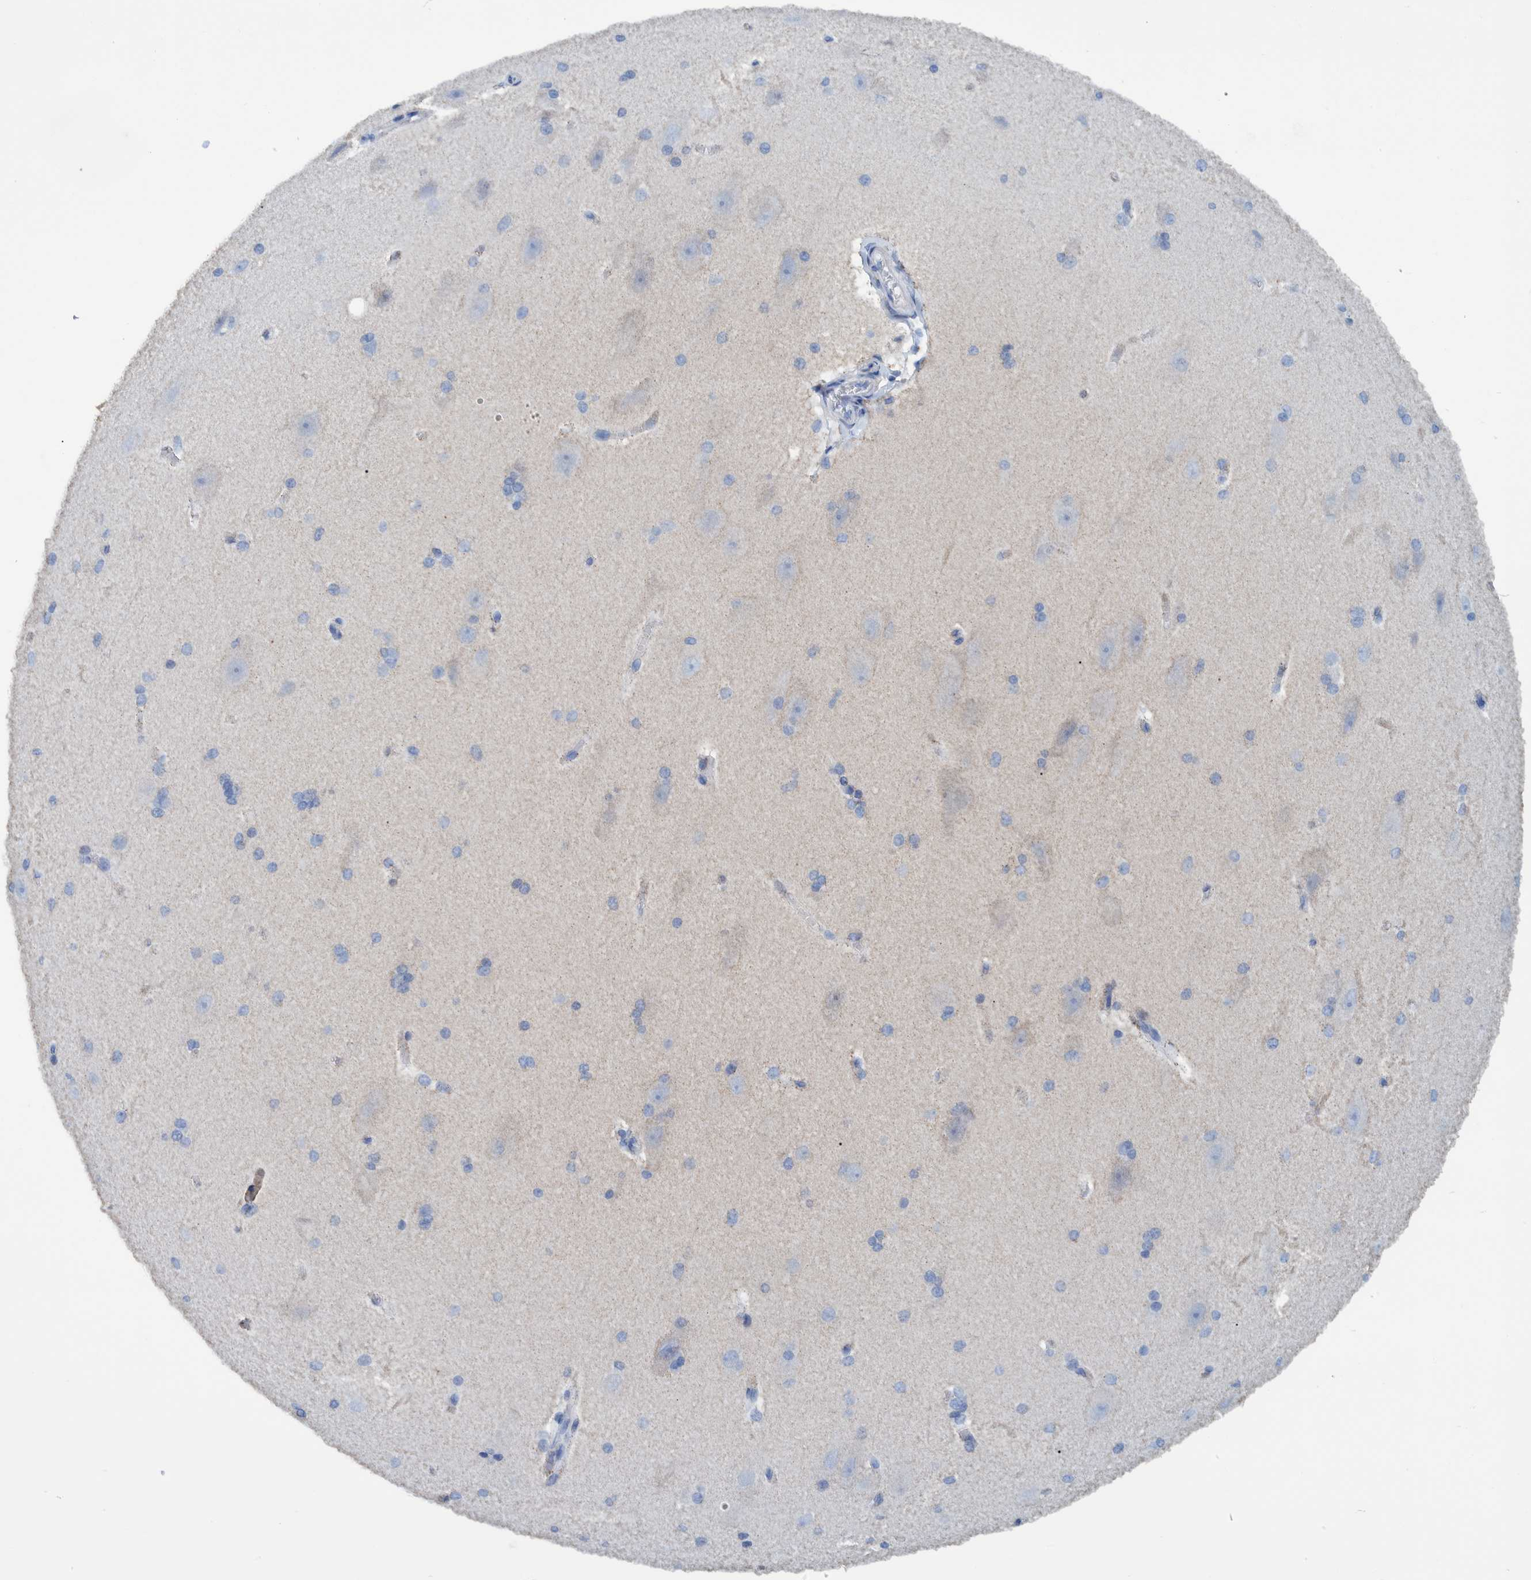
{"staining": {"intensity": "negative", "quantity": "none", "location": "none"}, "tissue": "cerebral cortex", "cell_type": "Endothelial cells", "image_type": "normal", "snomed": [{"axis": "morphology", "description": "Normal tissue, NOS"}, {"axis": "topography", "description": "Cerebral cortex"}, {"axis": "topography", "description": "Hippocampus"}], "caption": "IHC micrograph of normal cerebral cortex: cerebral cortex stained with DAB demonstrates no significant protein positivity in endothelial cells.", "gene": "BZW2", "patient": {"sex": "female", "age": 19}}